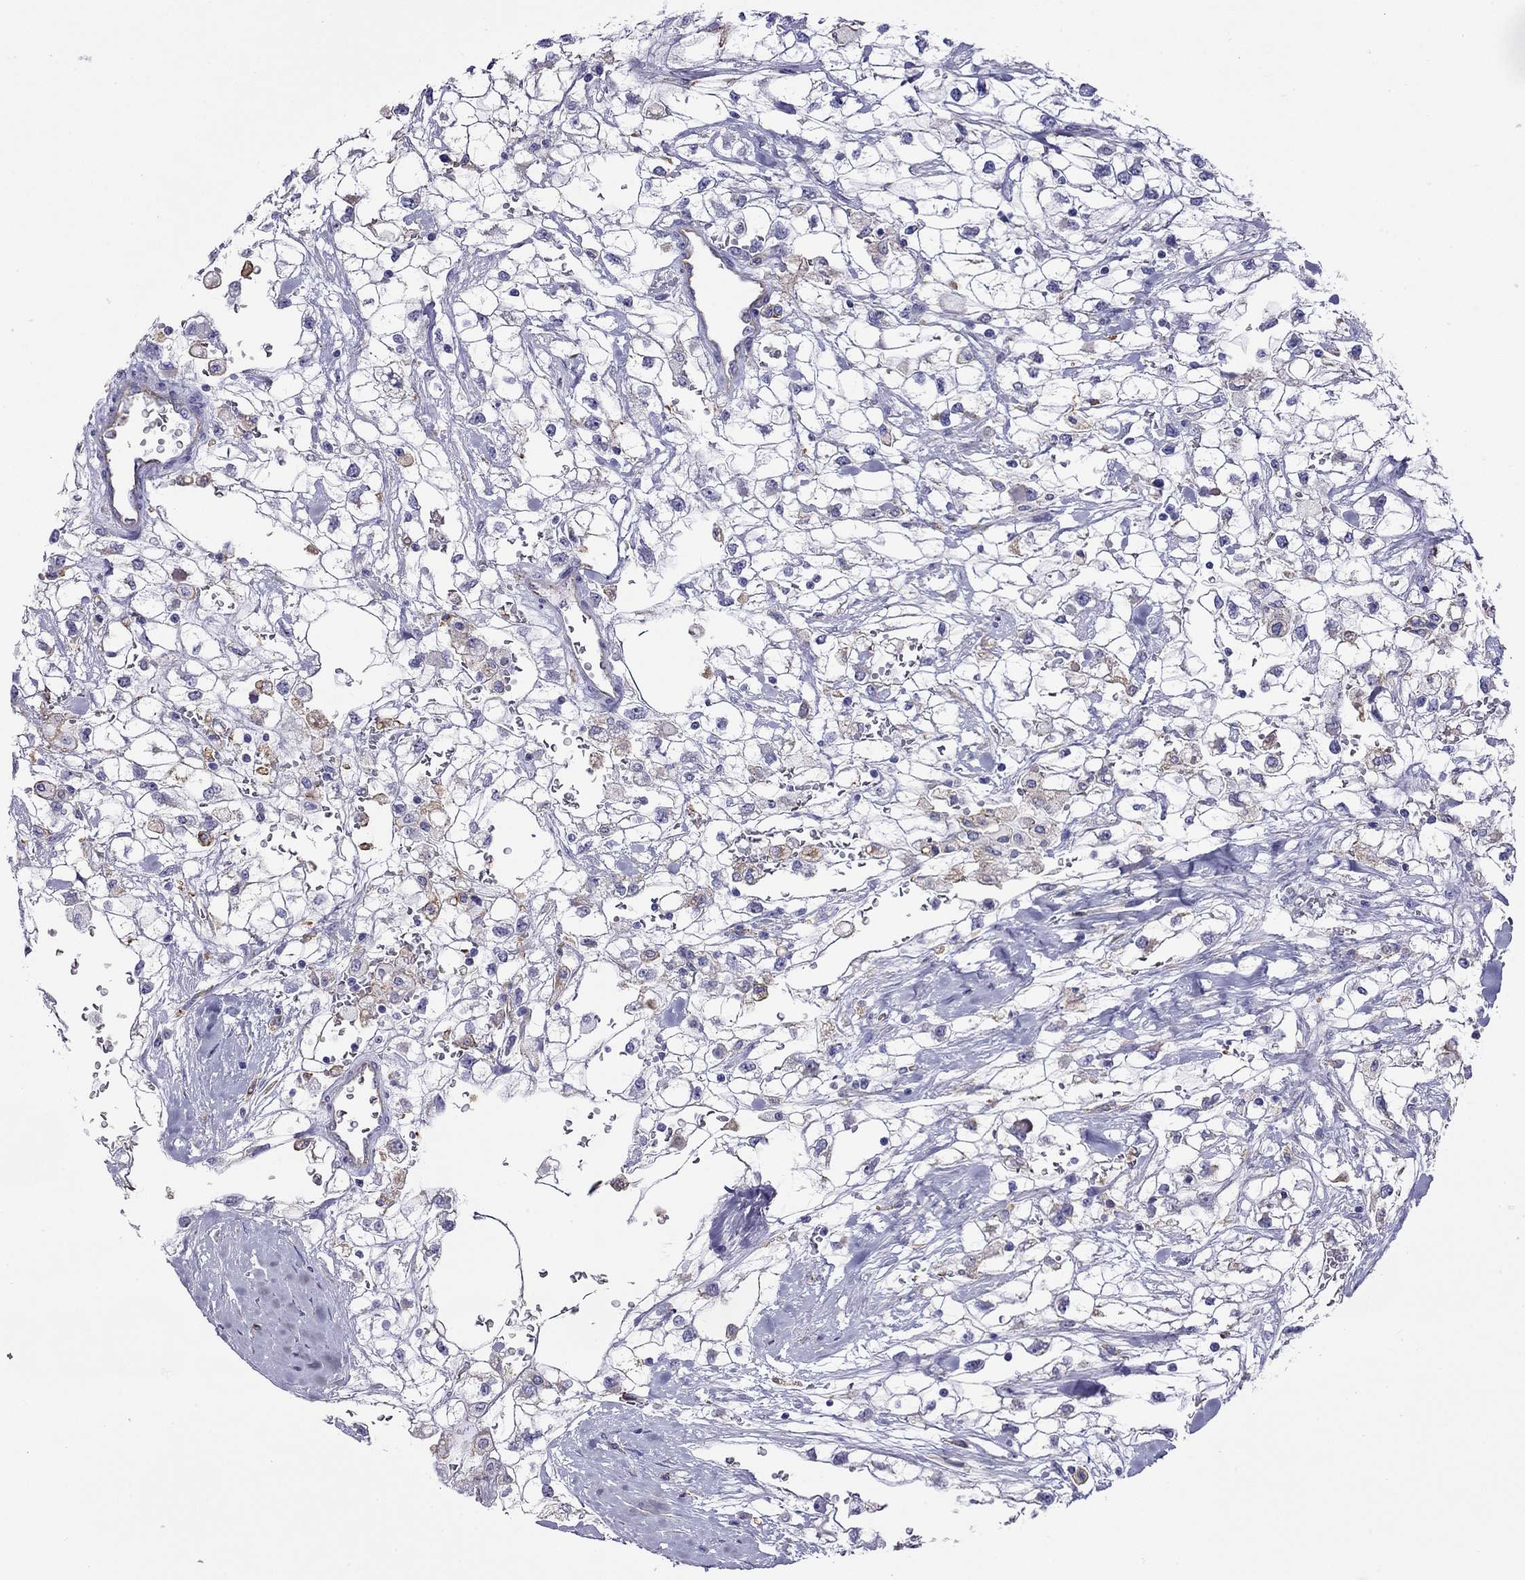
{"staining": {"intensity": "negative", "quantity": "none", "location": "none"}, "tissue": "renal cancer", "cell_type": "Tumor cells", "image_type": "cancer", "snomed": [{"axis": "morphology", "description": "Adenocarcinoma, NOS"}, {"axis": "topography", "description": "Kidney"}], "caption": "This is an IHC histopathology image of renal cancer (adenocarcinoma). There is no positivity in tumor cells.", "gene": "SLC30A8", "patient": {"sex": "male", "age": 59}}